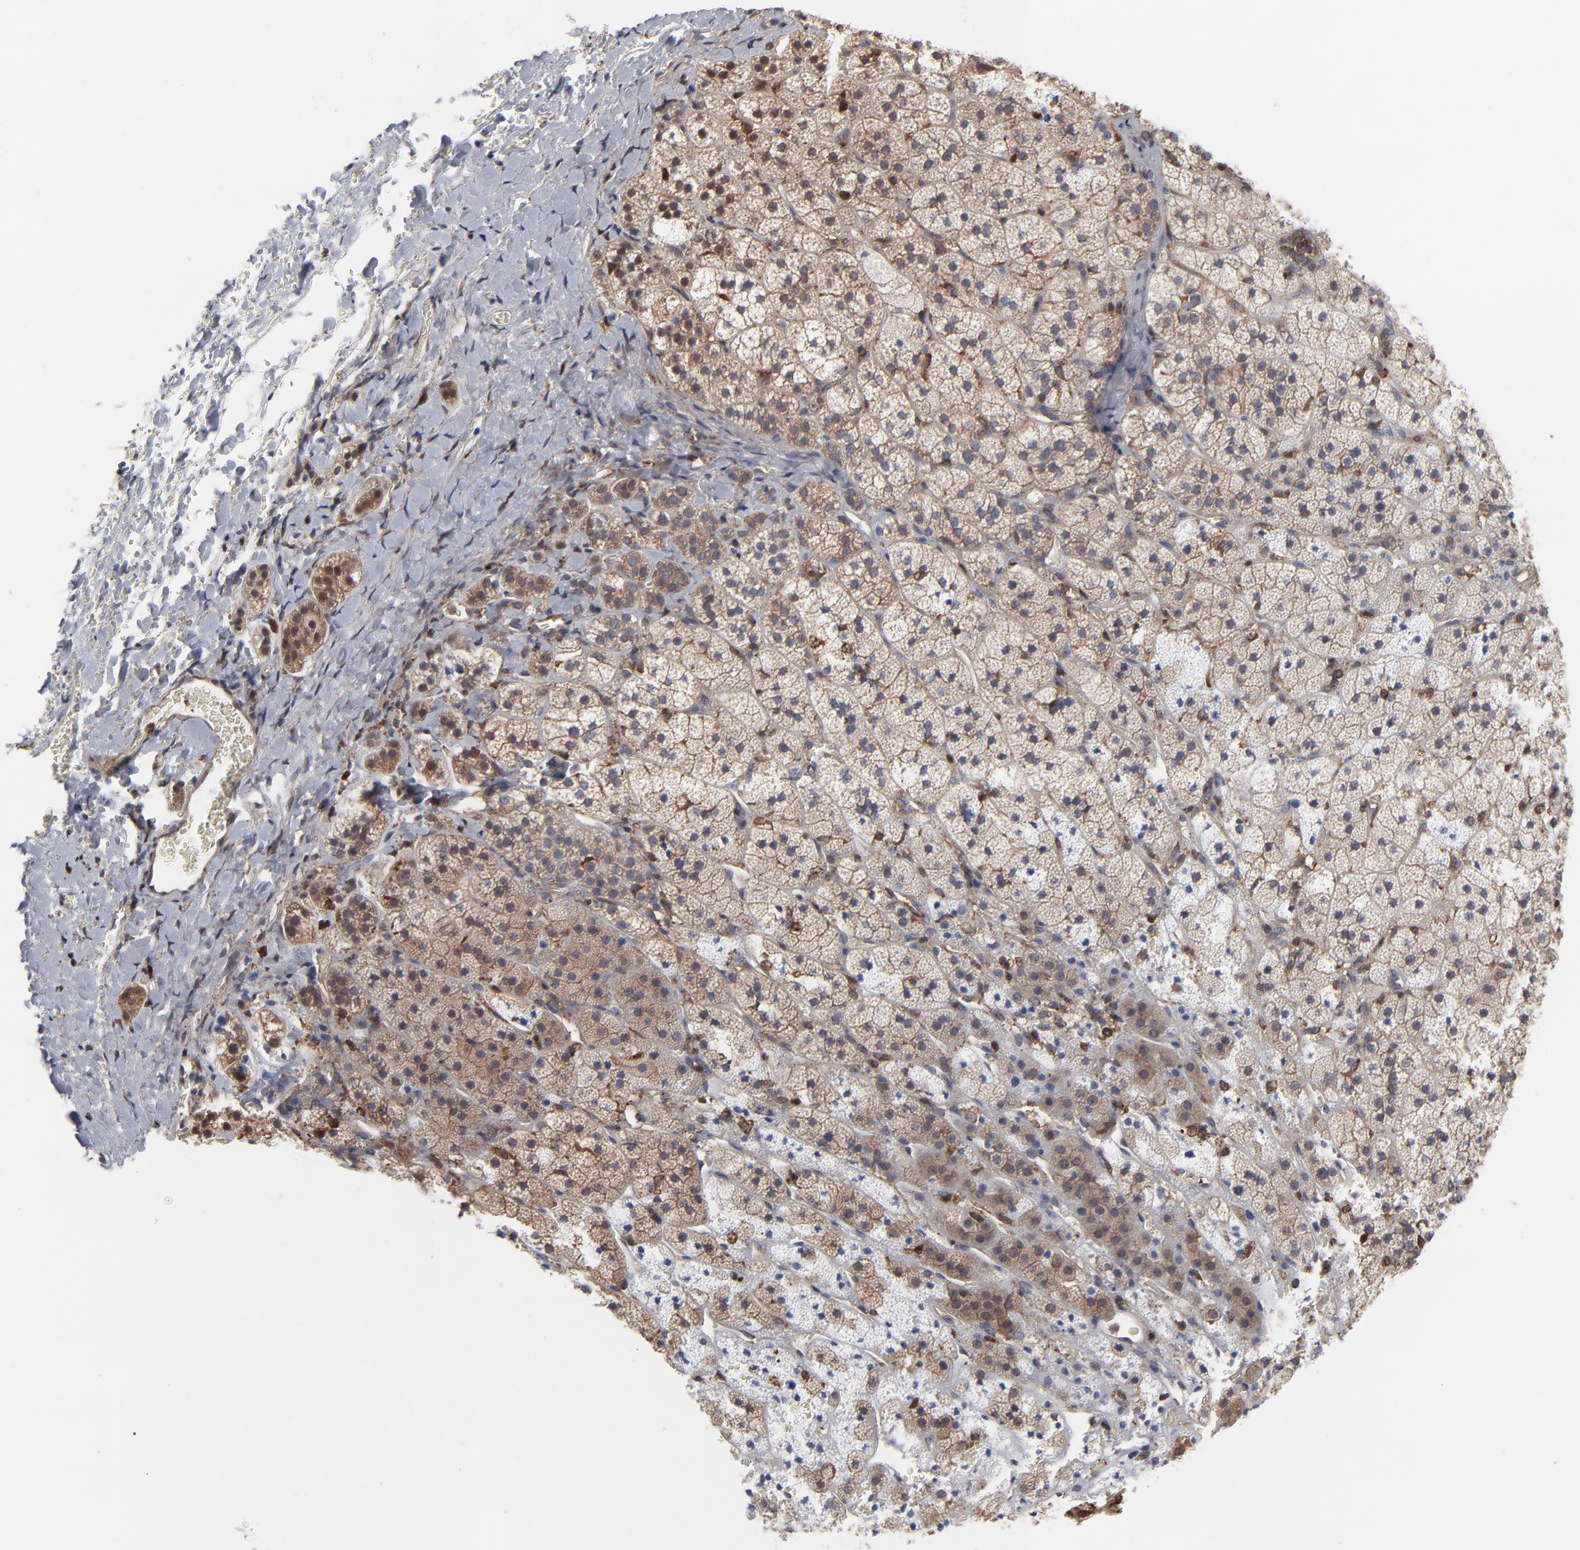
{"staining": {"intensity": "moderate", "quantity": ">75%", "location": "cytoplasmic/membranous"}, "tissue": "adrenal gland", "cell_type": "Glandular cells", "image_type": "normal", "snomed": [{"axis": "morphology", "description": "Normal tissue, NOS"}, {"axis": "topography", "description": "Adrenal gland"}], "caption": "Glandular cells exhibit medium levels of moderate cytoplasmic/membranous expression in about >75% of cells in normal human adrenal gland.", "gene": "MAP2K1", "patient": {"sex": "female", "age": 44}}